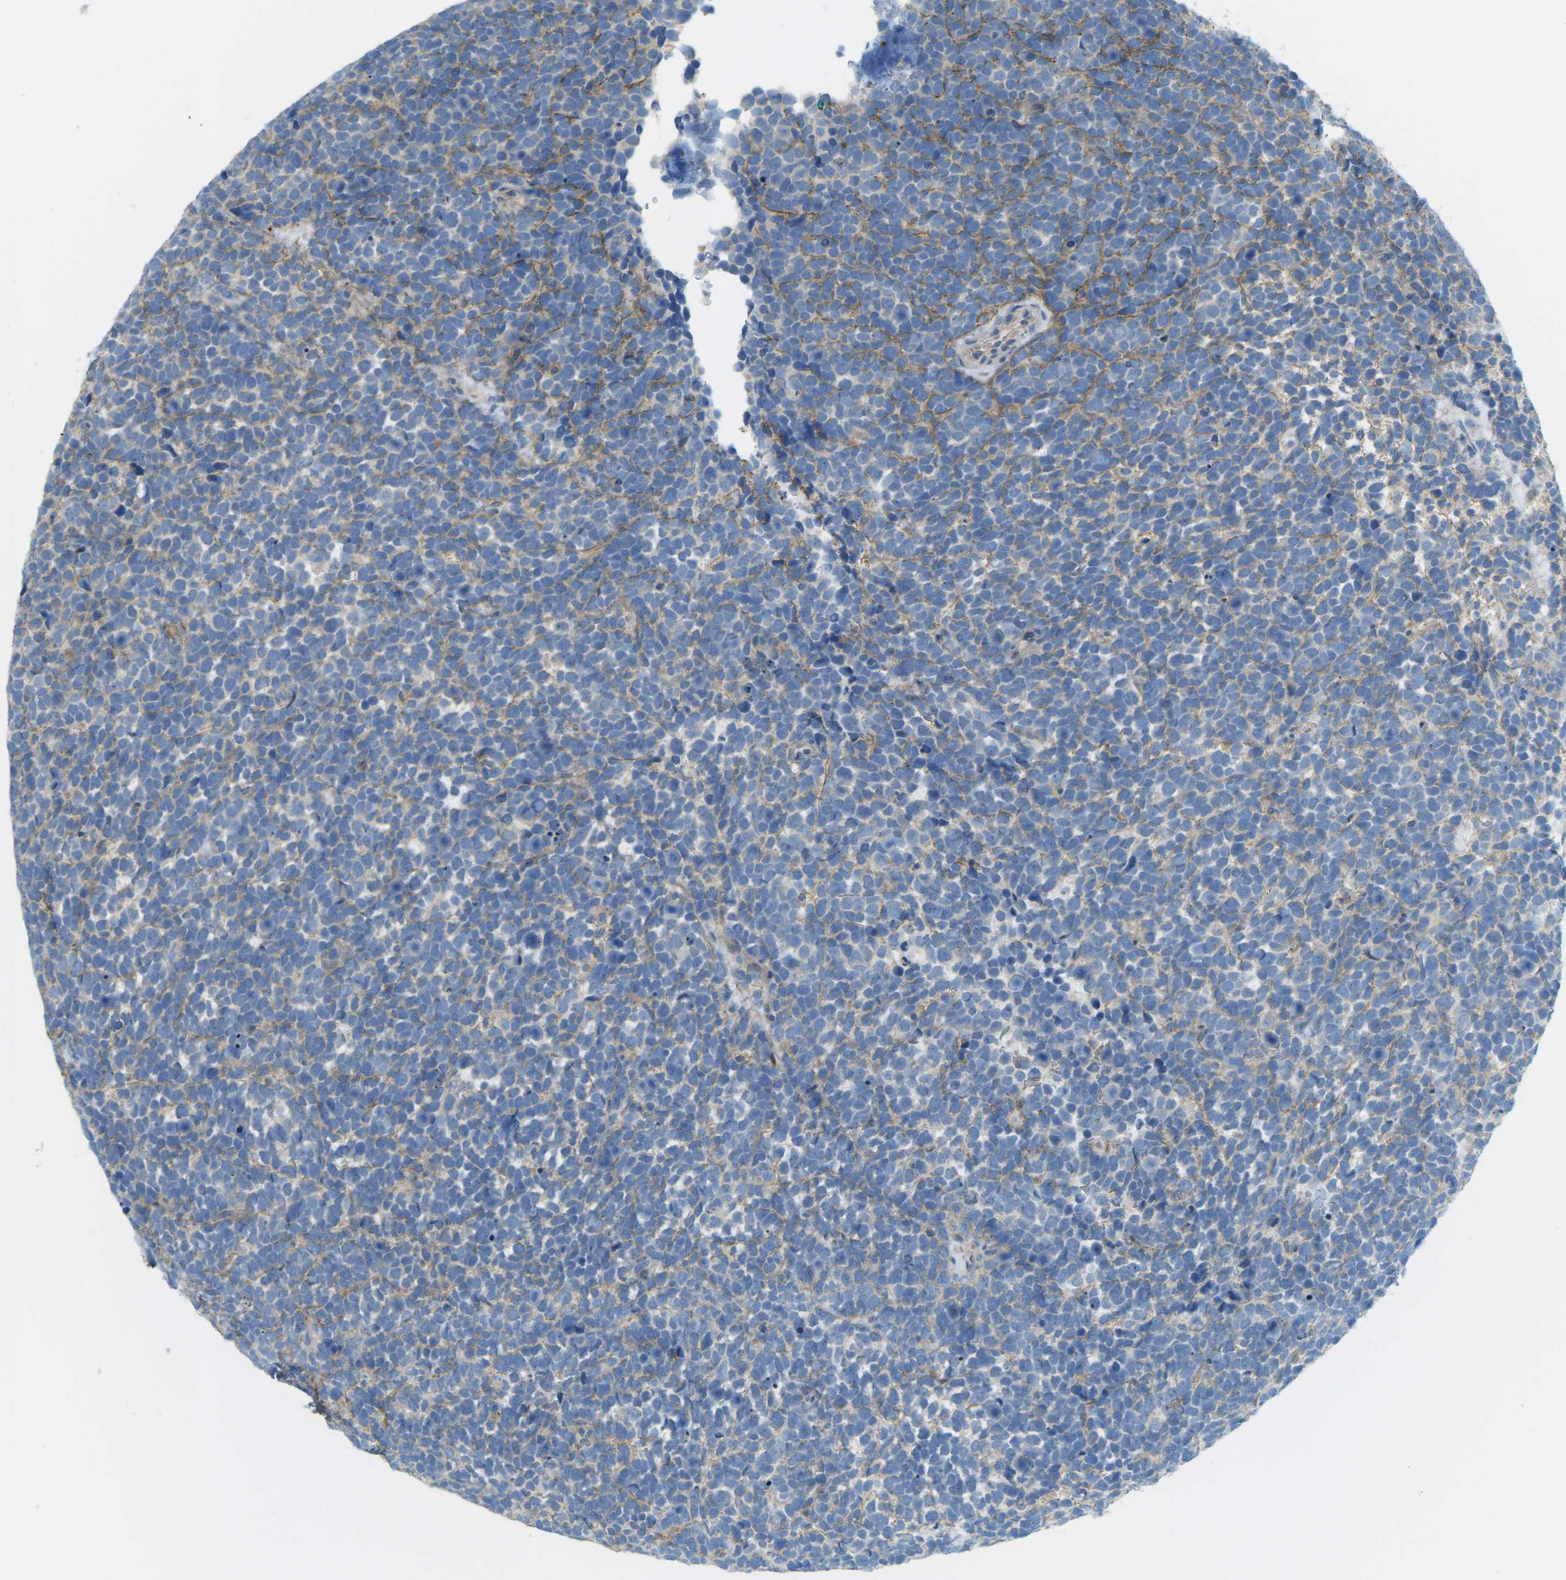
{"staining": {"intensity": "negative", "quantity": "none", "location": "none"}, "tissue": "urothelial cancer", "cell_type": "Tumor cells", "image_type": "cancer", "snomed": [{"axis": "morphology", "description": "Urothelial carcinoma, High grade"}, {"axis": "topography", "description": "Urinary bladder"}], "caption": "A histopathology image of urothelial cancer stained for a protein reveals no brown staining in tumor cells.", "gene": "MYLK4", "patient": {"sex": "female", "age": 82}}